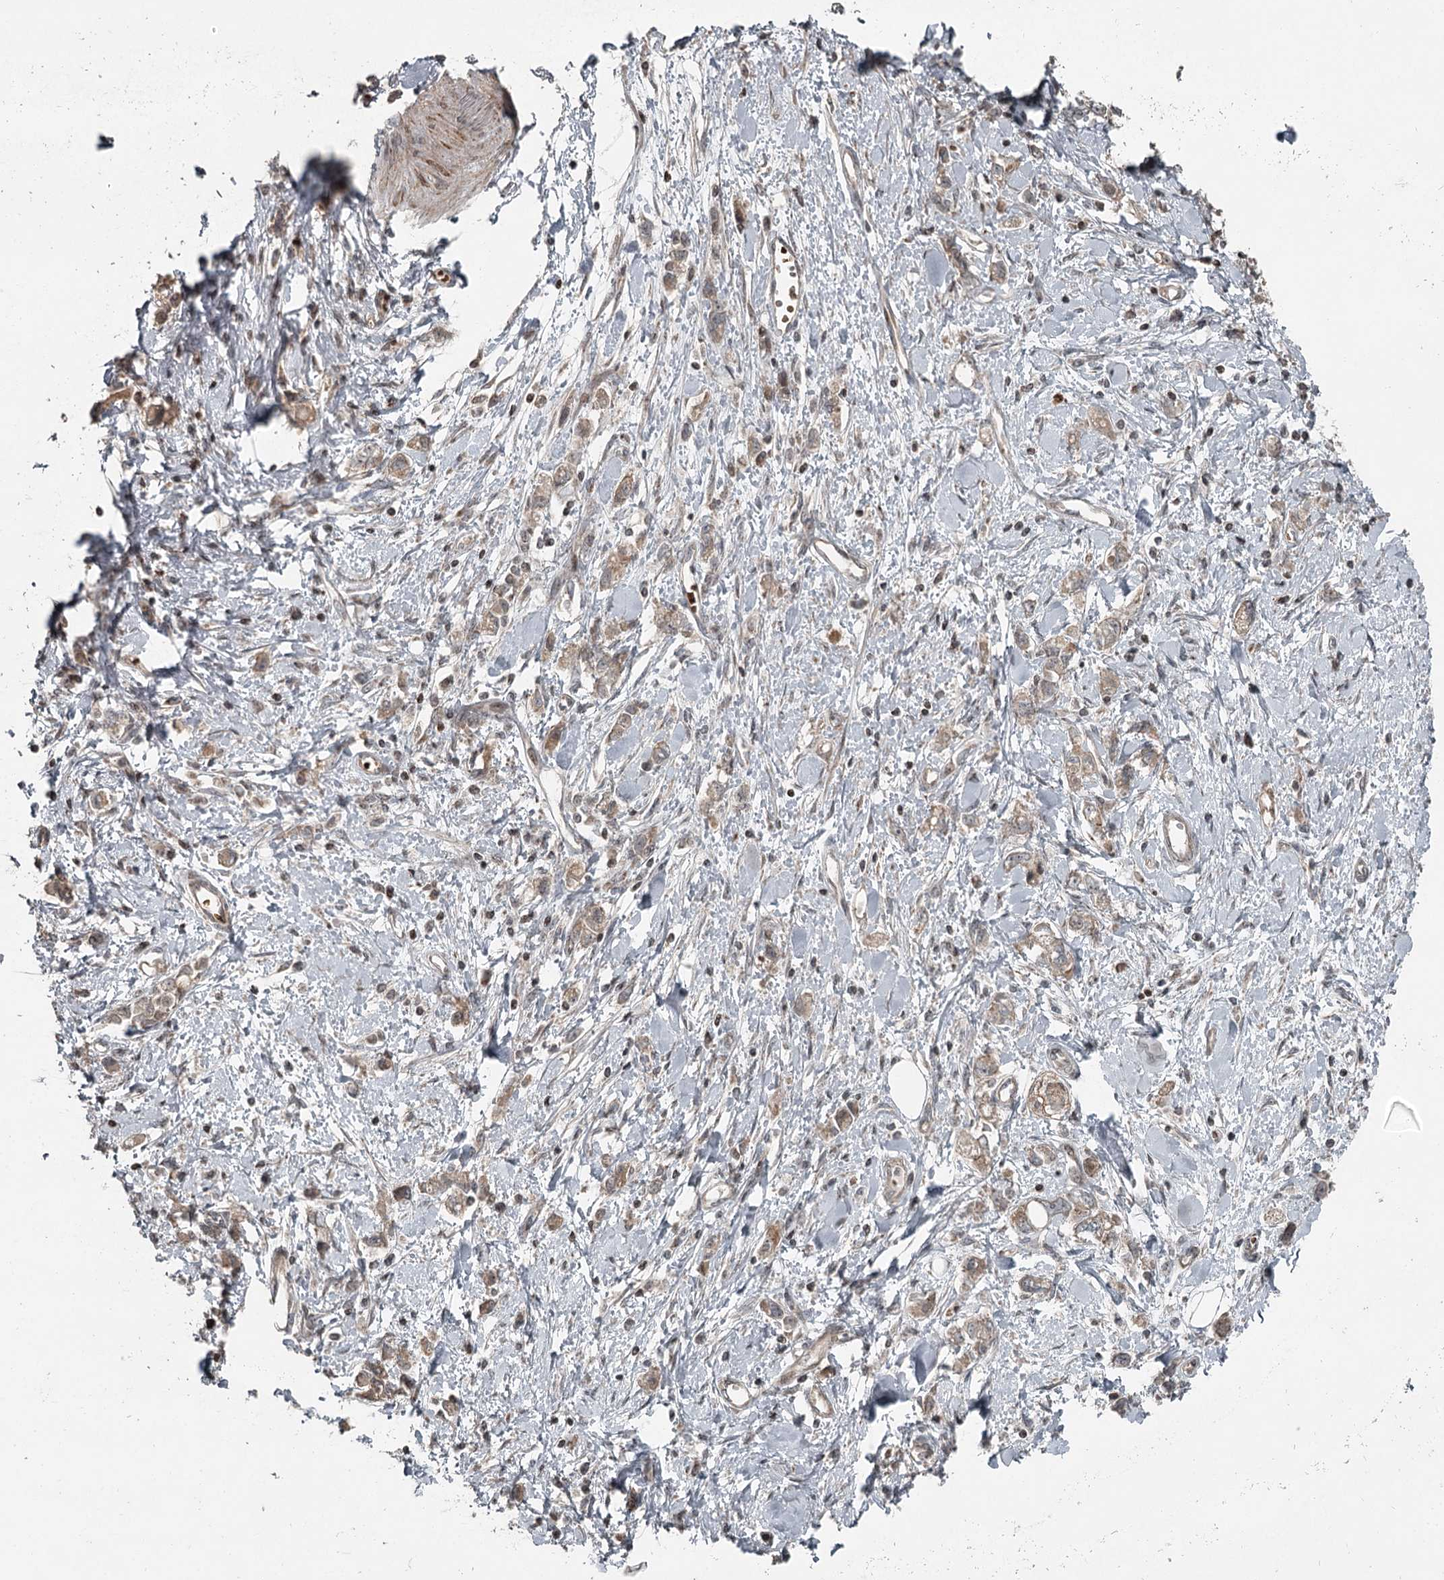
{"staining": {"intensity": "weak", "quantity": "<25%", "location": "cytoplasmic/membranous"}, "tissue": "stomach cancer", "cell_type": "Tumor cells", "image_type": "cancer", "snomed": [{"axis": "morphology", "description": "Adenocarcinoma, NOS"}, {"axis": "topography", "description": "Stomach"}], "caption": "This is an immunohistochemistry (IHC) histopathology image of human stomach cancer (adenocarcinoma). There is no positivity in tumor cells.", "gene": "RASSF8", "patient": {"sex": "female", "age": 76}}